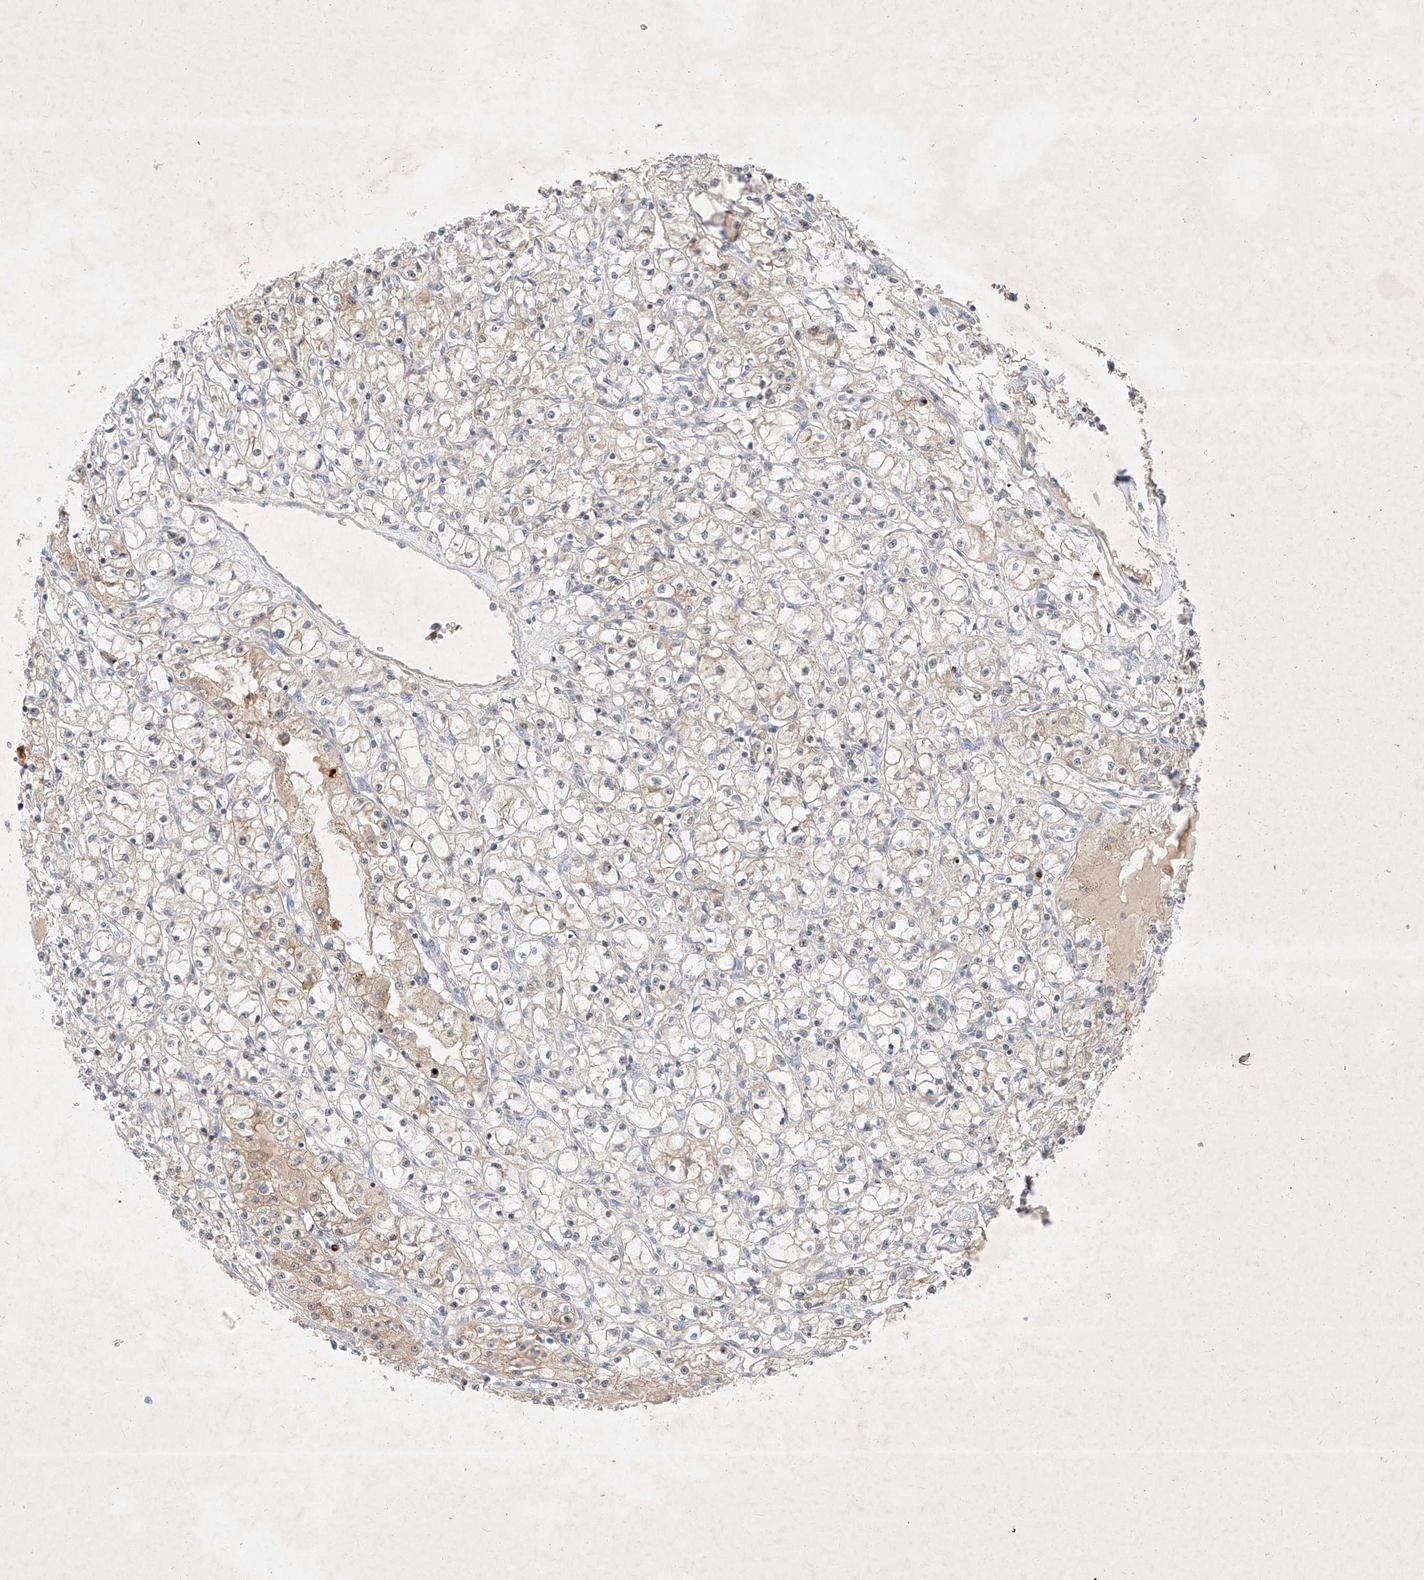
{"staining": {"intensity": "weak", "quantity": "25%-75%", "location": "cytoplasmic/membranous"}, "tissue": "renal cancer", "cell_type": "Tumor cells", "image_type": "cancer", "snomed": [{"axis": "morphology", "description": "Adenocarcinoma, NOS"}, {"axis": "topography", "description": "Kidney"}], "caption": "High-power microscopy captured an immunohistochemistry image of renal cancer, revealing weak cytoplasmic/membranous expression in about 25%-75% of tumor cells.", "gene": "OSGEPL1", "patient": {"sex": "male", "age": 56}}